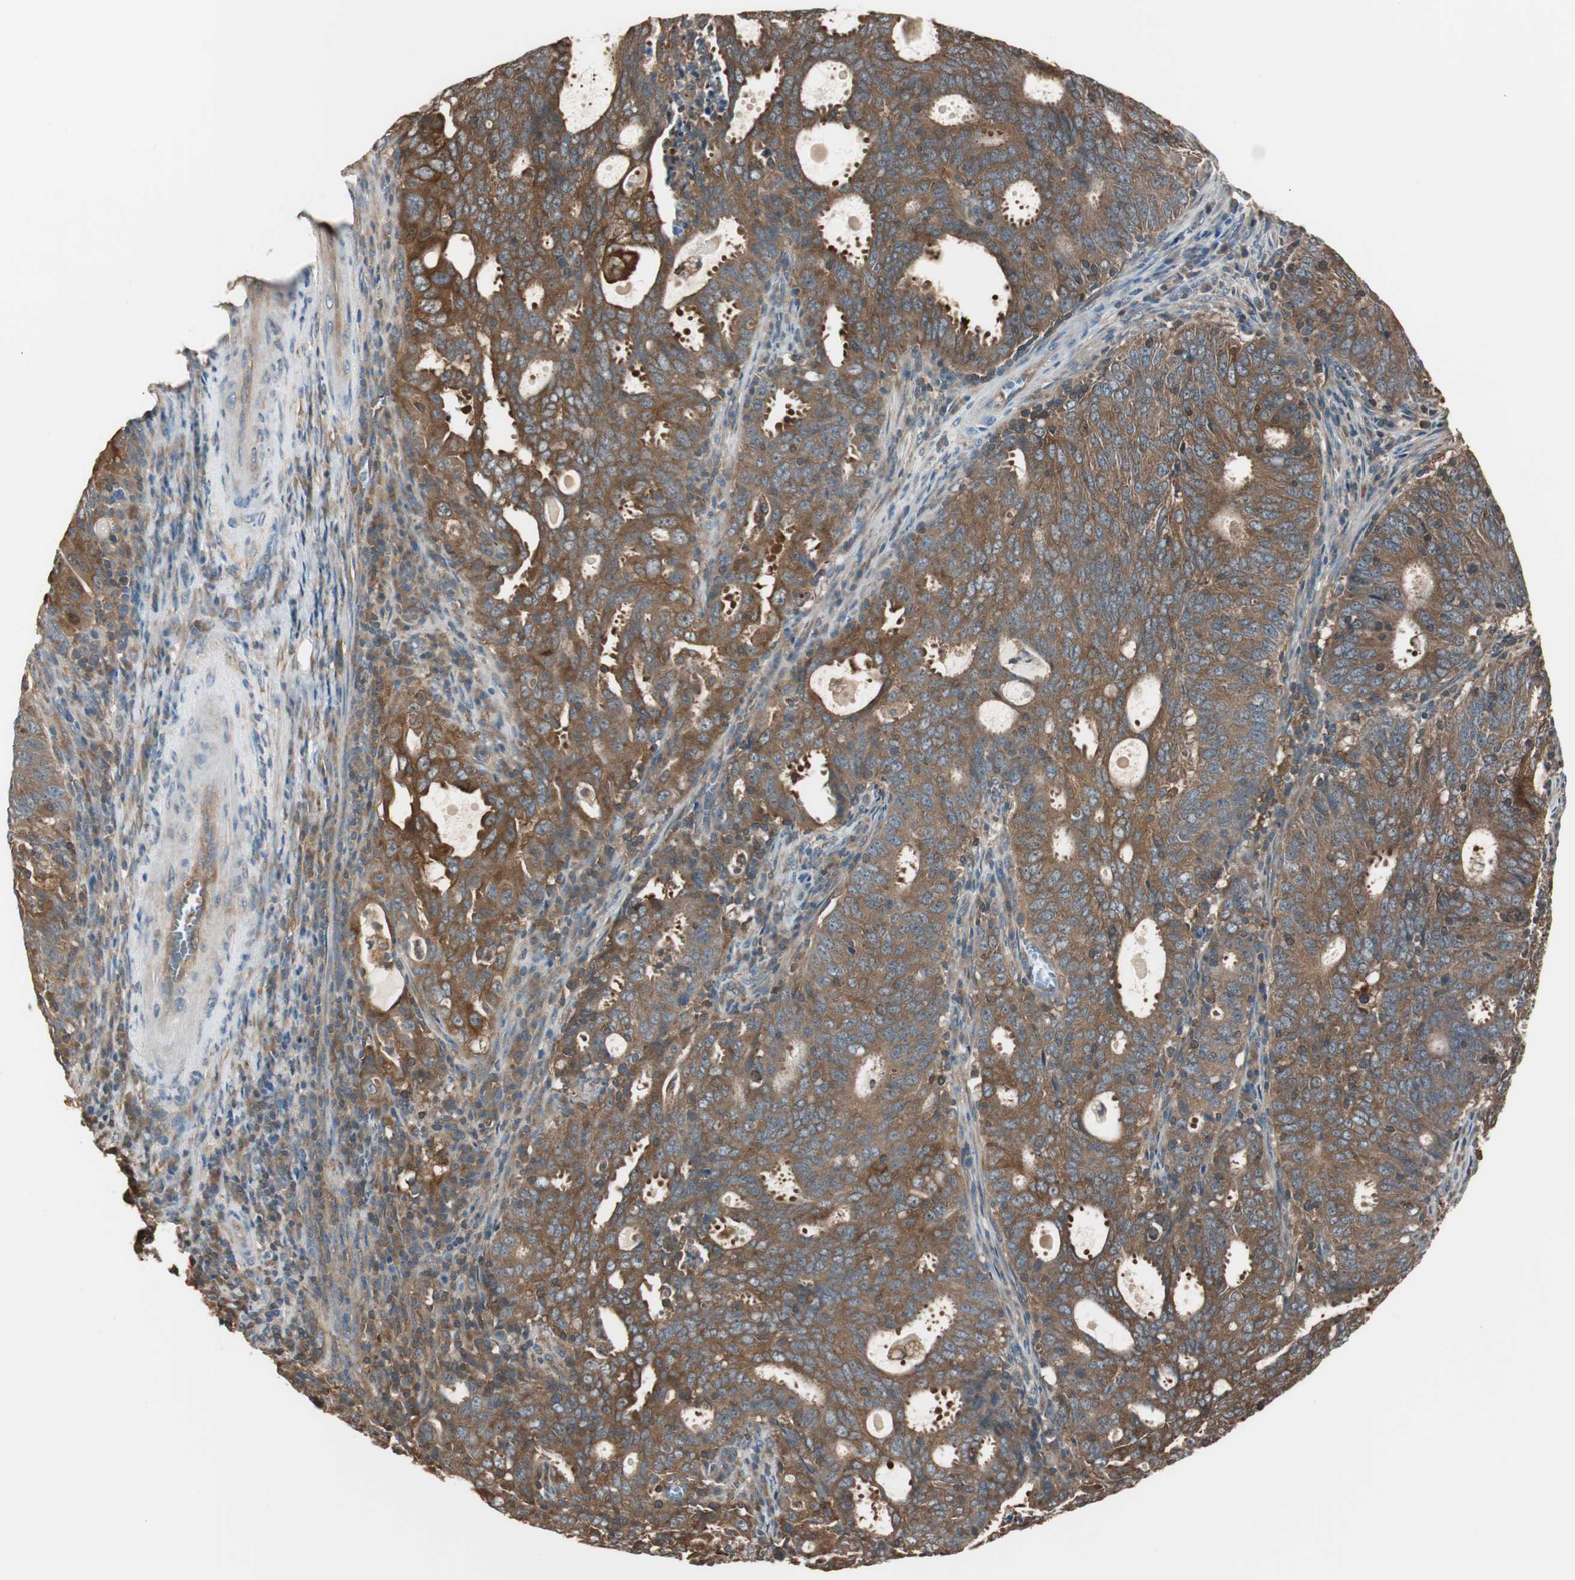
{"staining": {"intensity": "strong", "quantity": ">75%", "location": "cytoplasmic/membranous"}, "tissue": "cervical cancer", "cell_type": "Tumor cells", "image_type": "cancer", "snomed": [{"axis": "morphology", "description": "Adenocarcinoma, NOS"}, {"axis": "topography", "description": "Cervix"}], "caption": "The micrograph displays a brown stain indicating the presence of a protein in the cytoplasmic/membranous of tumor cells in cervical cancer (adenocarcinoma).", "gene": "CAPNS1", "patient": {"sex": "female", "age": 44}}